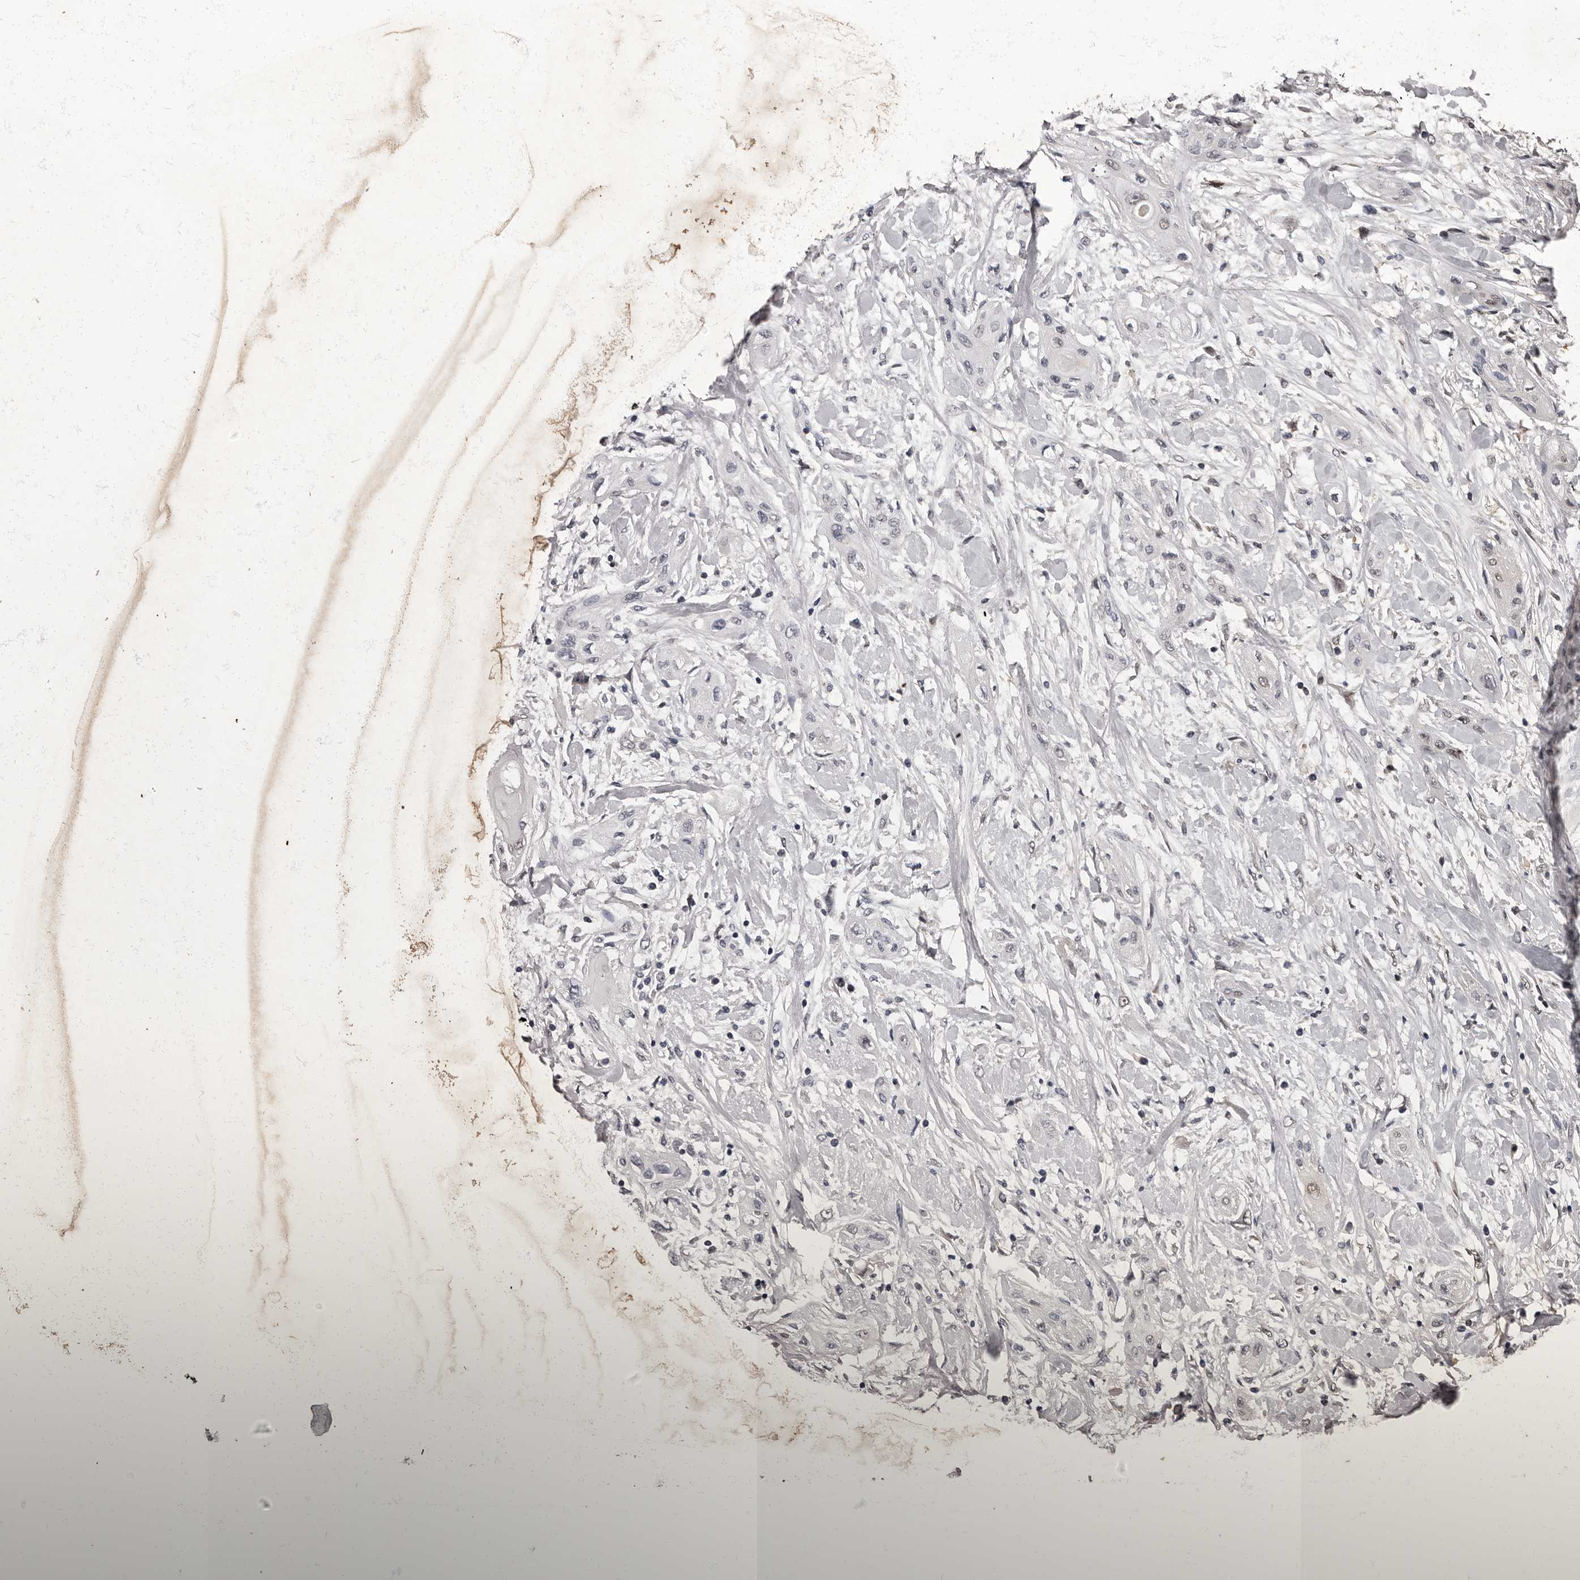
{"staining": {"intensity": "negative", "quantity": "none", "location": "none"}, "tissue": "lung cancer", "cell_type": "Tumor cells", "image_type": "cancer", "snomed": [{"axis": "morphology", "description": "Squamous cell carcinoma, NOS"}, {"axis": "topography", "description": "Lung"}], "caption": "Micrograph shows no protein staining in tumor cells of lung squamous cell carcinoma tissue. (Immunohistochemistry (ihc), brightfield microscopy, high magnification).", "gene": "C1orf50", "patient": {"sex": "female", "age": 47}}